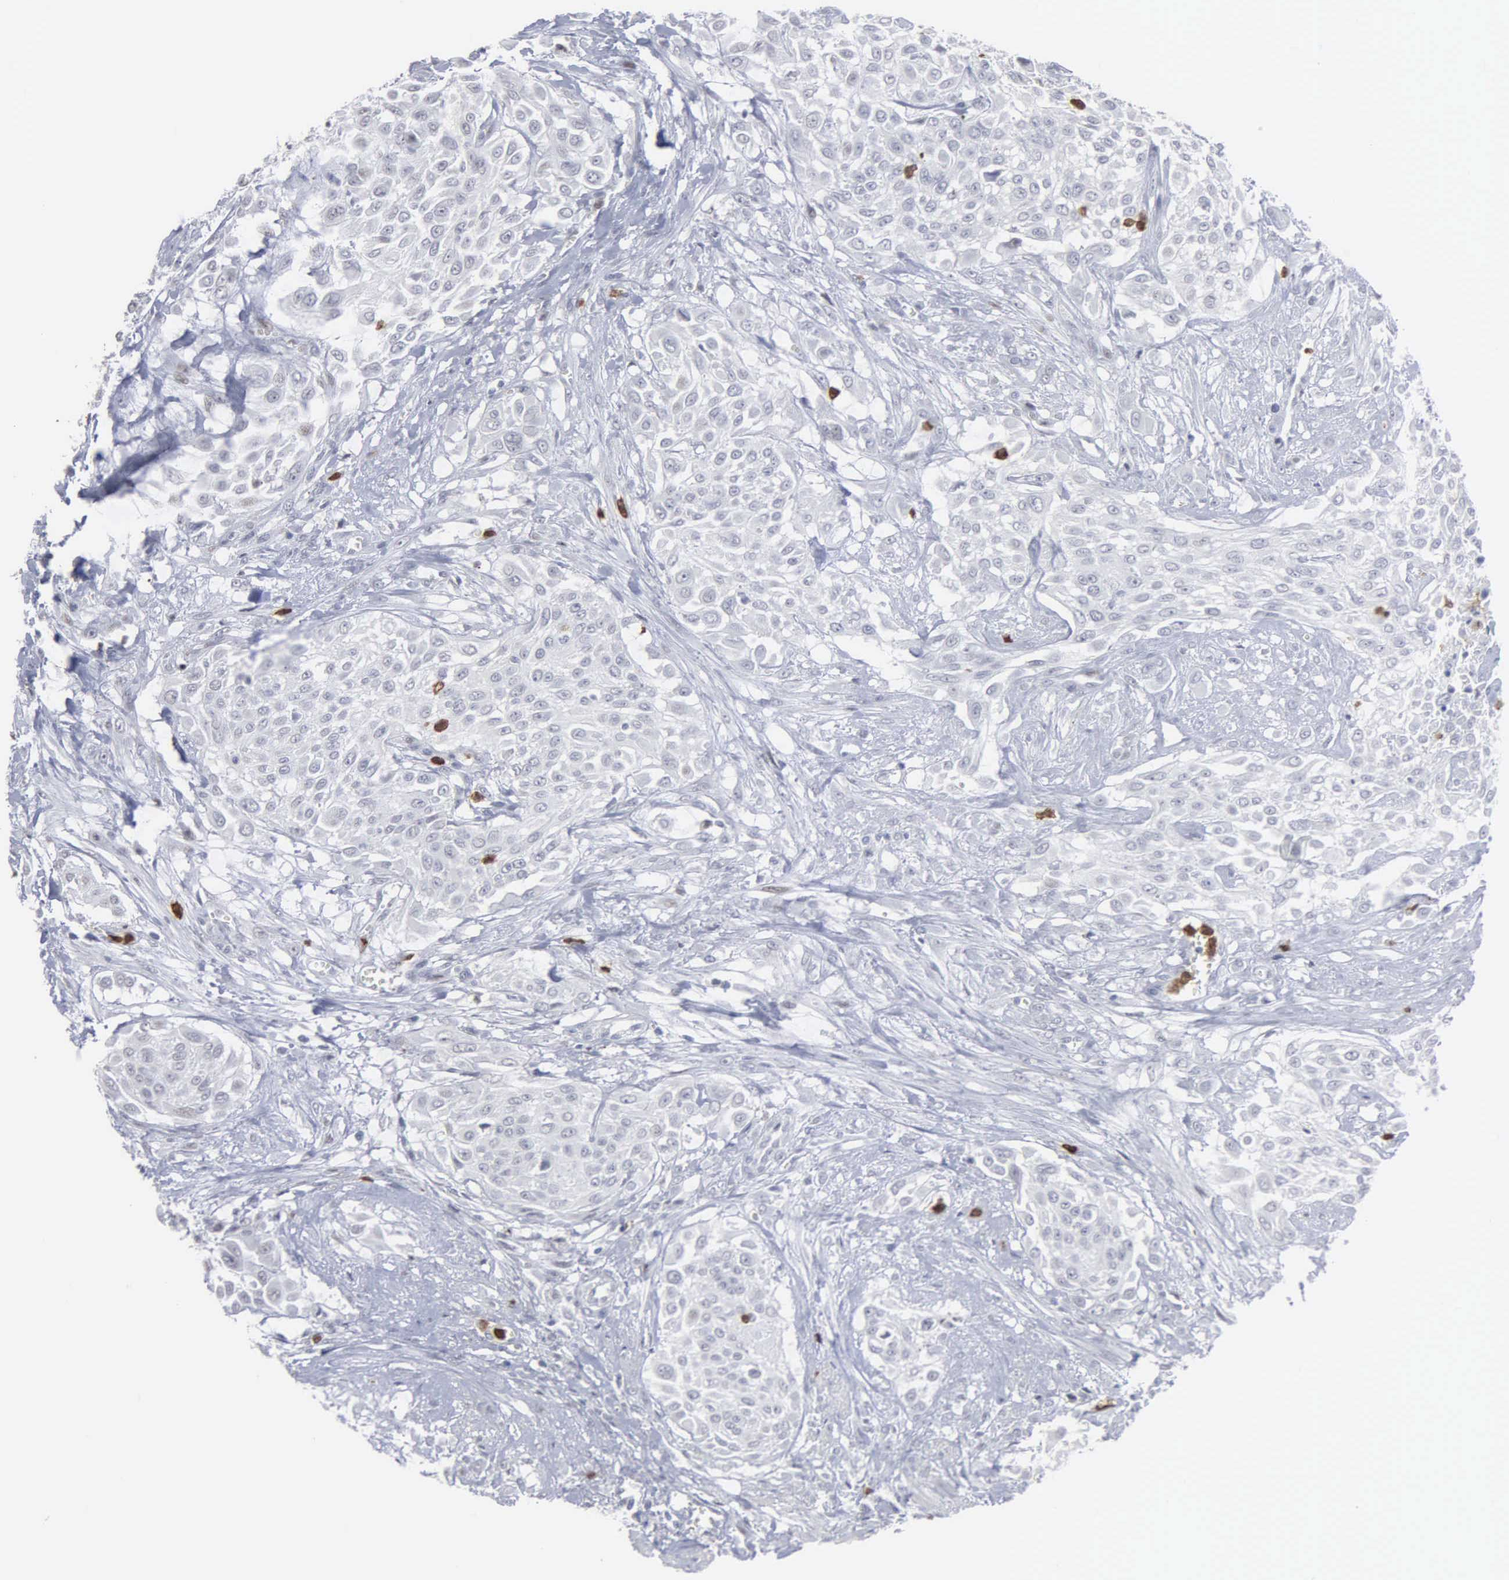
{"staining": {"intensity": "negative", "quantity": "none", "location": "none"}, "tissue": "urothelial cancer", "cell_type": "Tumor cells", "image_type": "cancer", "snomed": [{"axis": "morphology", "description": "Urothelial carcinoma, High grade"}, {"axis": "topography", "description": "Urinary bladder"}], "caption": "An image of urothelial cancer stained for a protein displays no brown staining in tumor cells.", "gene": "SPIN3", "patient": {"sex": "male", "age": 57}}